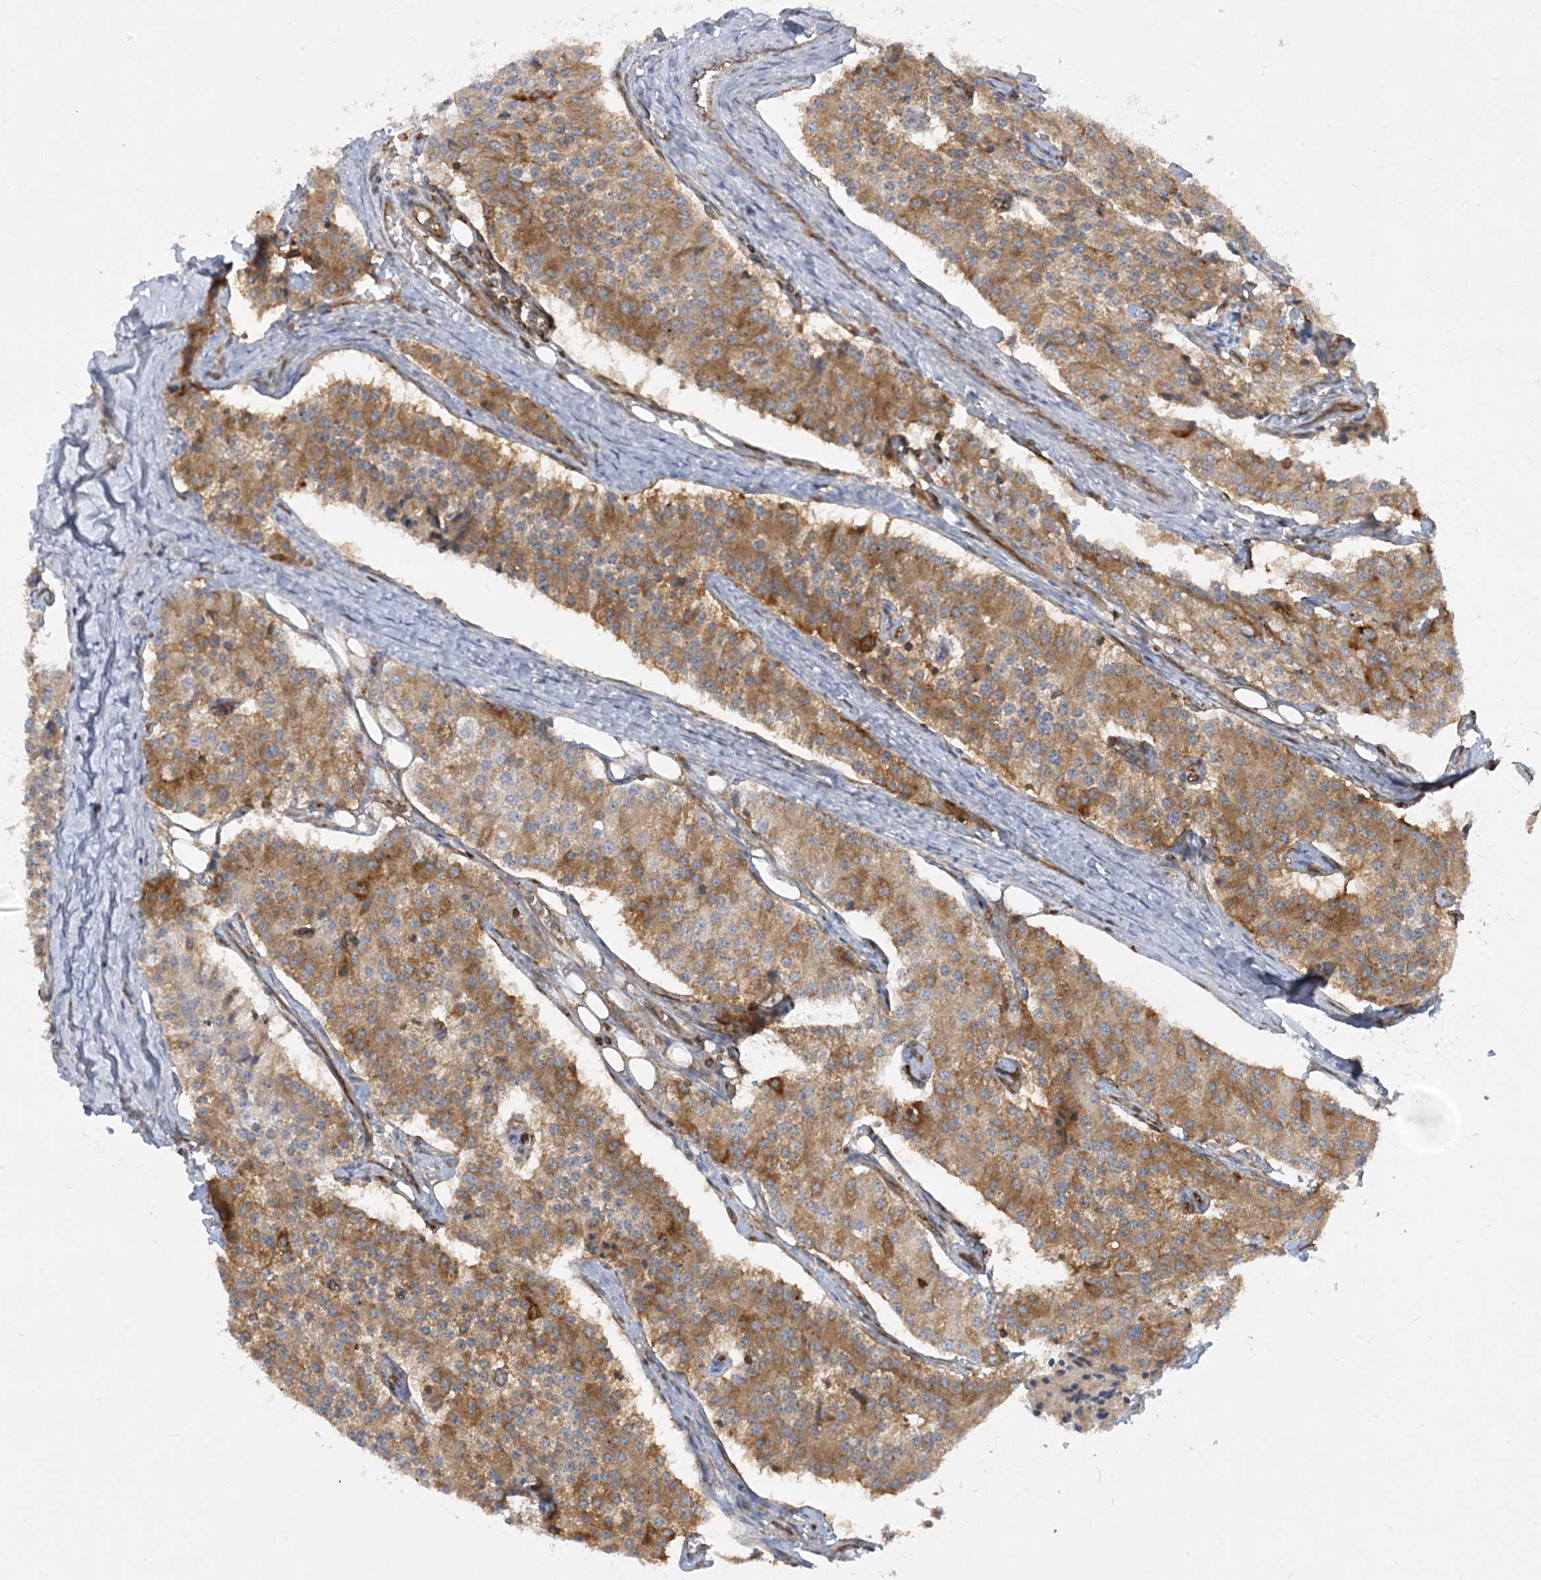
{"staining": {"intensity": "moderate", "quantity": ">75%", "location": "cytoplasmic/membranous"}, "tissue": "carcinoid", "cell_type": "Tumor cells", "image_type": "cancer", "snomed": [{"axis": "morphology", "description": "Carcinoid, malignant, NOS"}, {"axis": "topography", "description": "Colon"}], "caption": "Protein positivity by immunohistochemistry (IHC) exhibits moderate cytoplasmic/membranous expression in approximately >75% of tumor cells in carcinoid (malignant). The staining is performed using DAB brown chromogen to label protein expression. The nuclei are counter-stained blue using hematoxylin.", "gene": "HLA-E", "patient": {"sex": "female", "age": 52}}